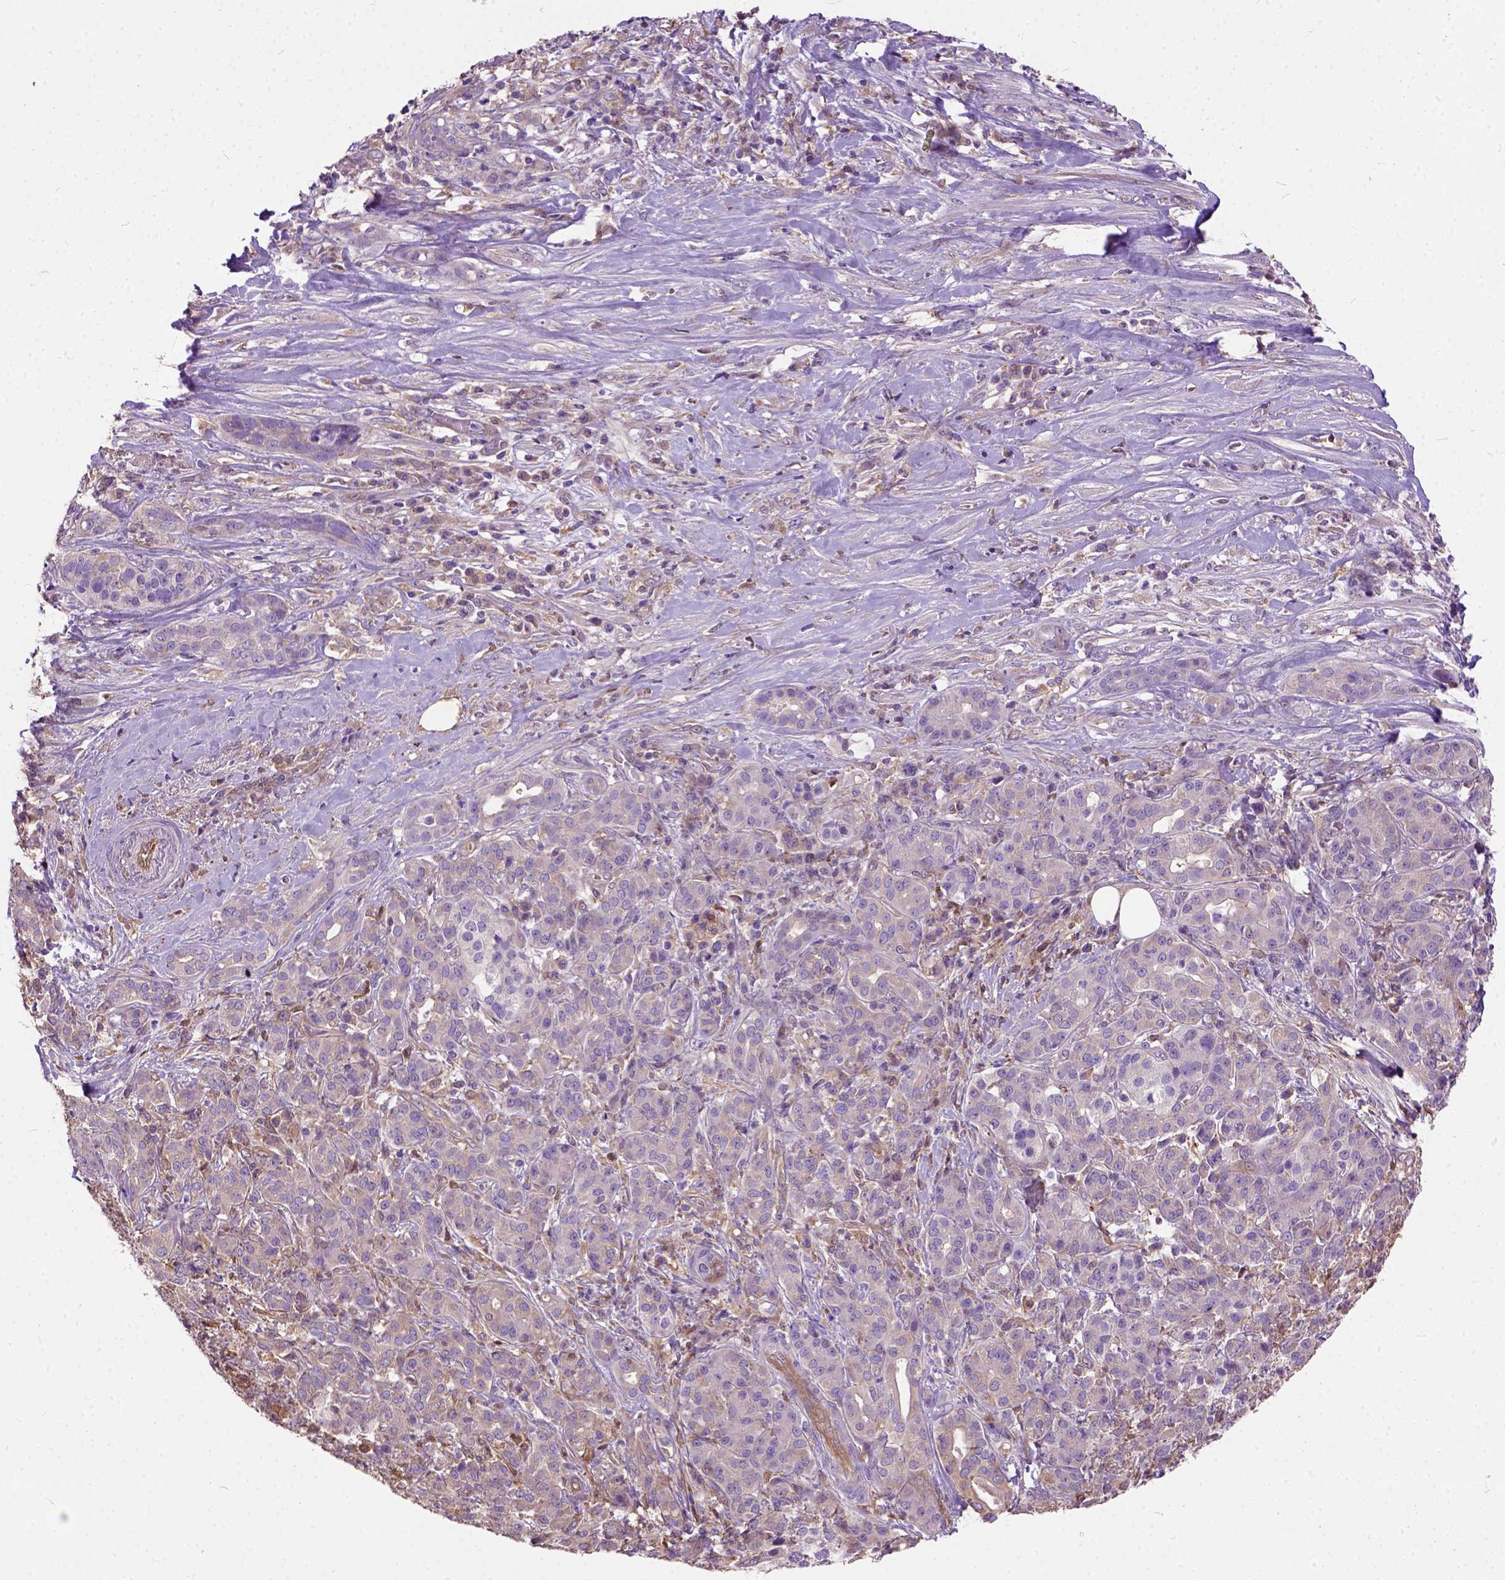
{"staining": {"intensity": "weak", "quantity": "<25%", "location": "cytoplasmic/membranous"}, "tissue": "pancreatic cancer", "cell_type": "Tumor cells", "image_type": "cancer", "snomed": [{"axis": "morphology", "description": "Normal tissue, NOS"}, {"axis": "morphology", "description": "Inflammation, NOS"}, {"axis": "morphology", "description": "Adenocarcinoma, NOS"}, {"axis": "topography", "description": "Pancreas"}], "caption": "This is an IHC photomicrograph of pancreatic adenocarcinoma. There is no positivity in tumor cells.", "gene": "SEMA4F", "patient": {"sex": "male", "age": 57}}